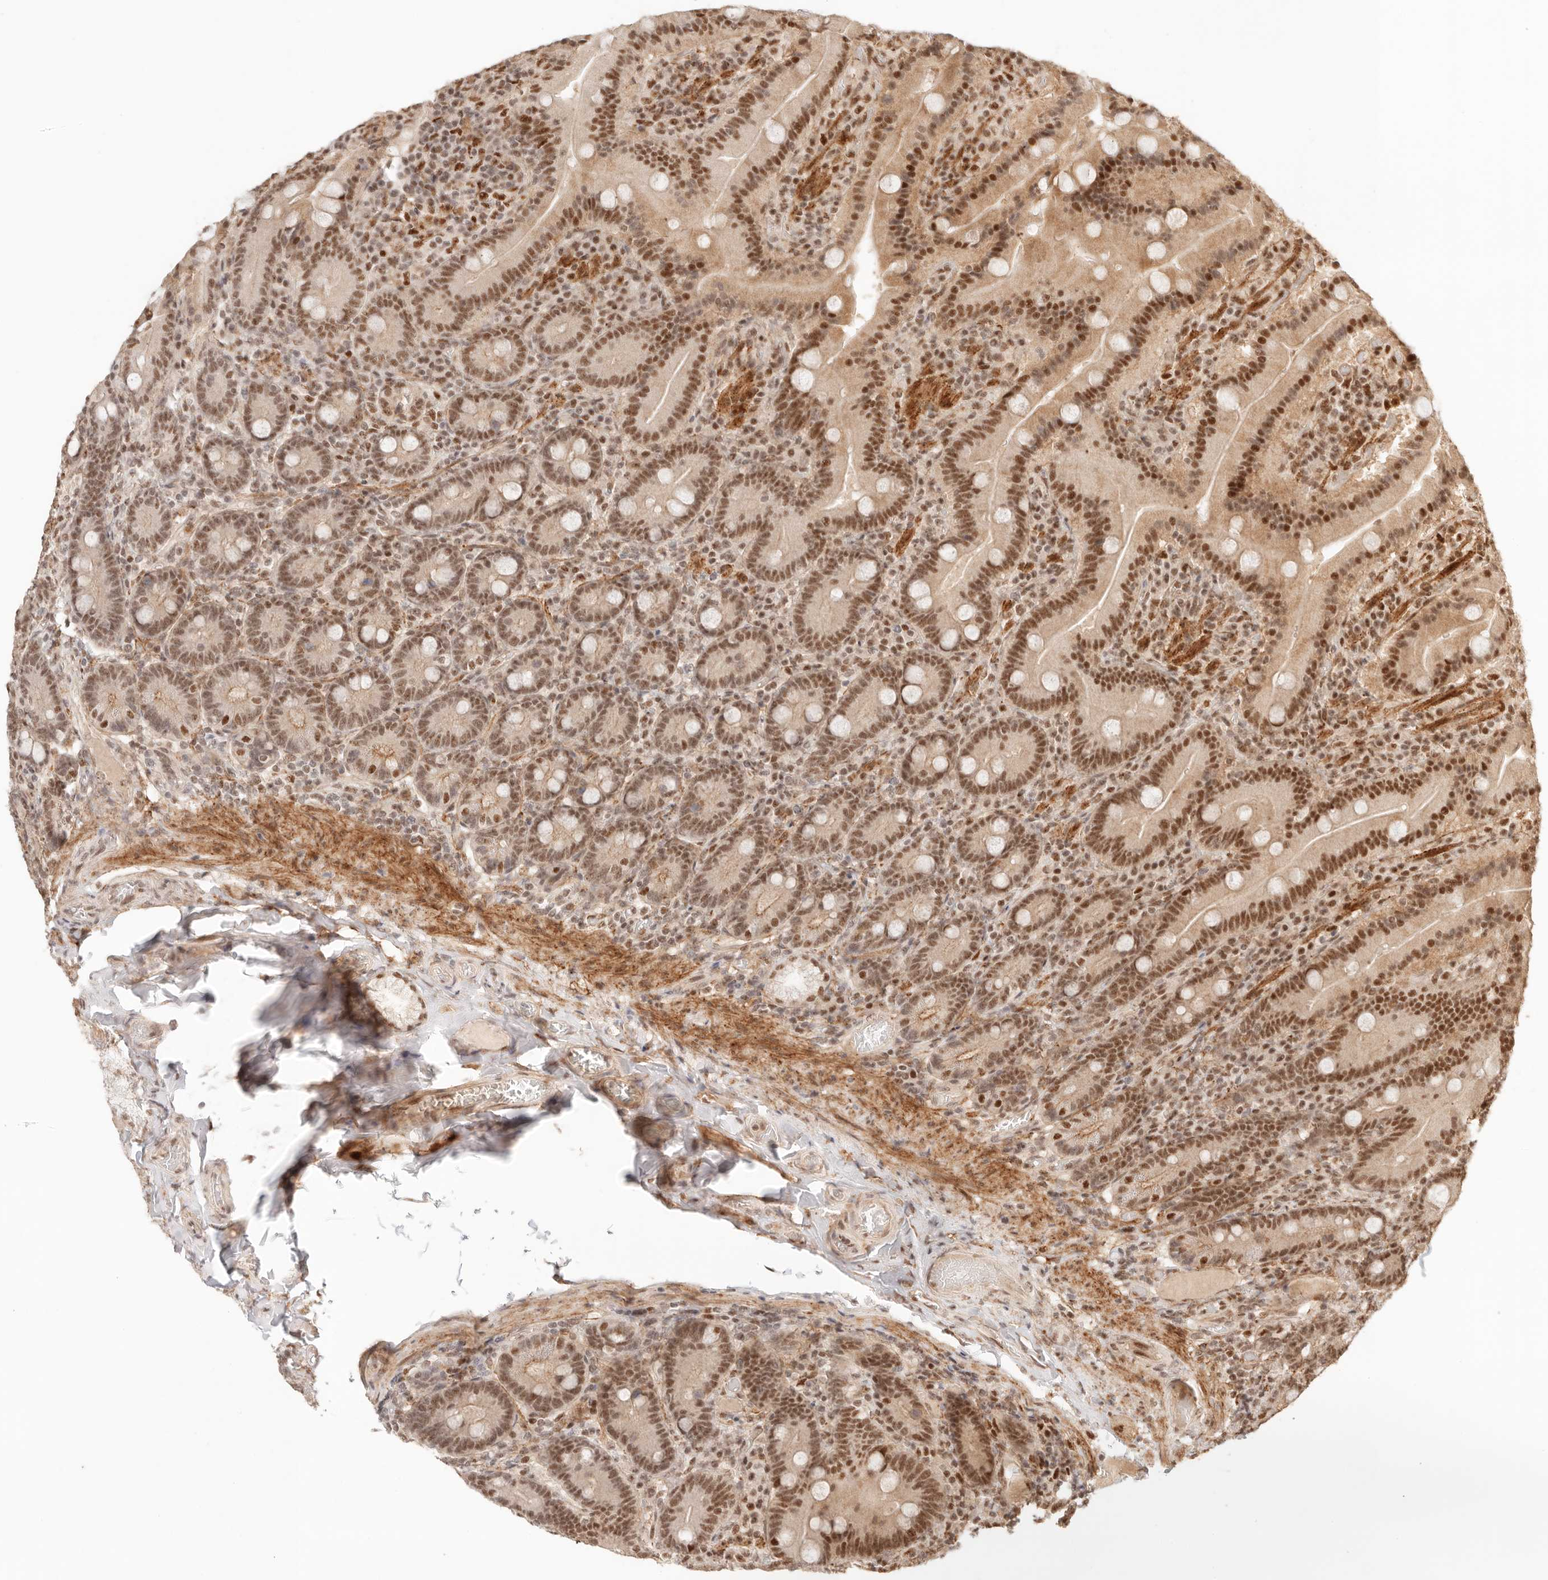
{"staining": {"intensity": "strong", "quantity": ">75%", "location": "nuclear"}, "tissue": "duodenum", "cell_type": "Glandular cells", "image_type": "normal", "snomed": [{"axis": "morphology", "description": "Normal tissue, NOS"}, {"axis": "topography", "description": "Duodenum"}], "caption": "Normal duodenum reveals strong nuclear positivity in approximately >75% of glandular cells (Brightfield microscopy of DAB IHC at high magnification)..", "gene": "GTF2E2", "patient": {"sex": "female", "age": 62}}